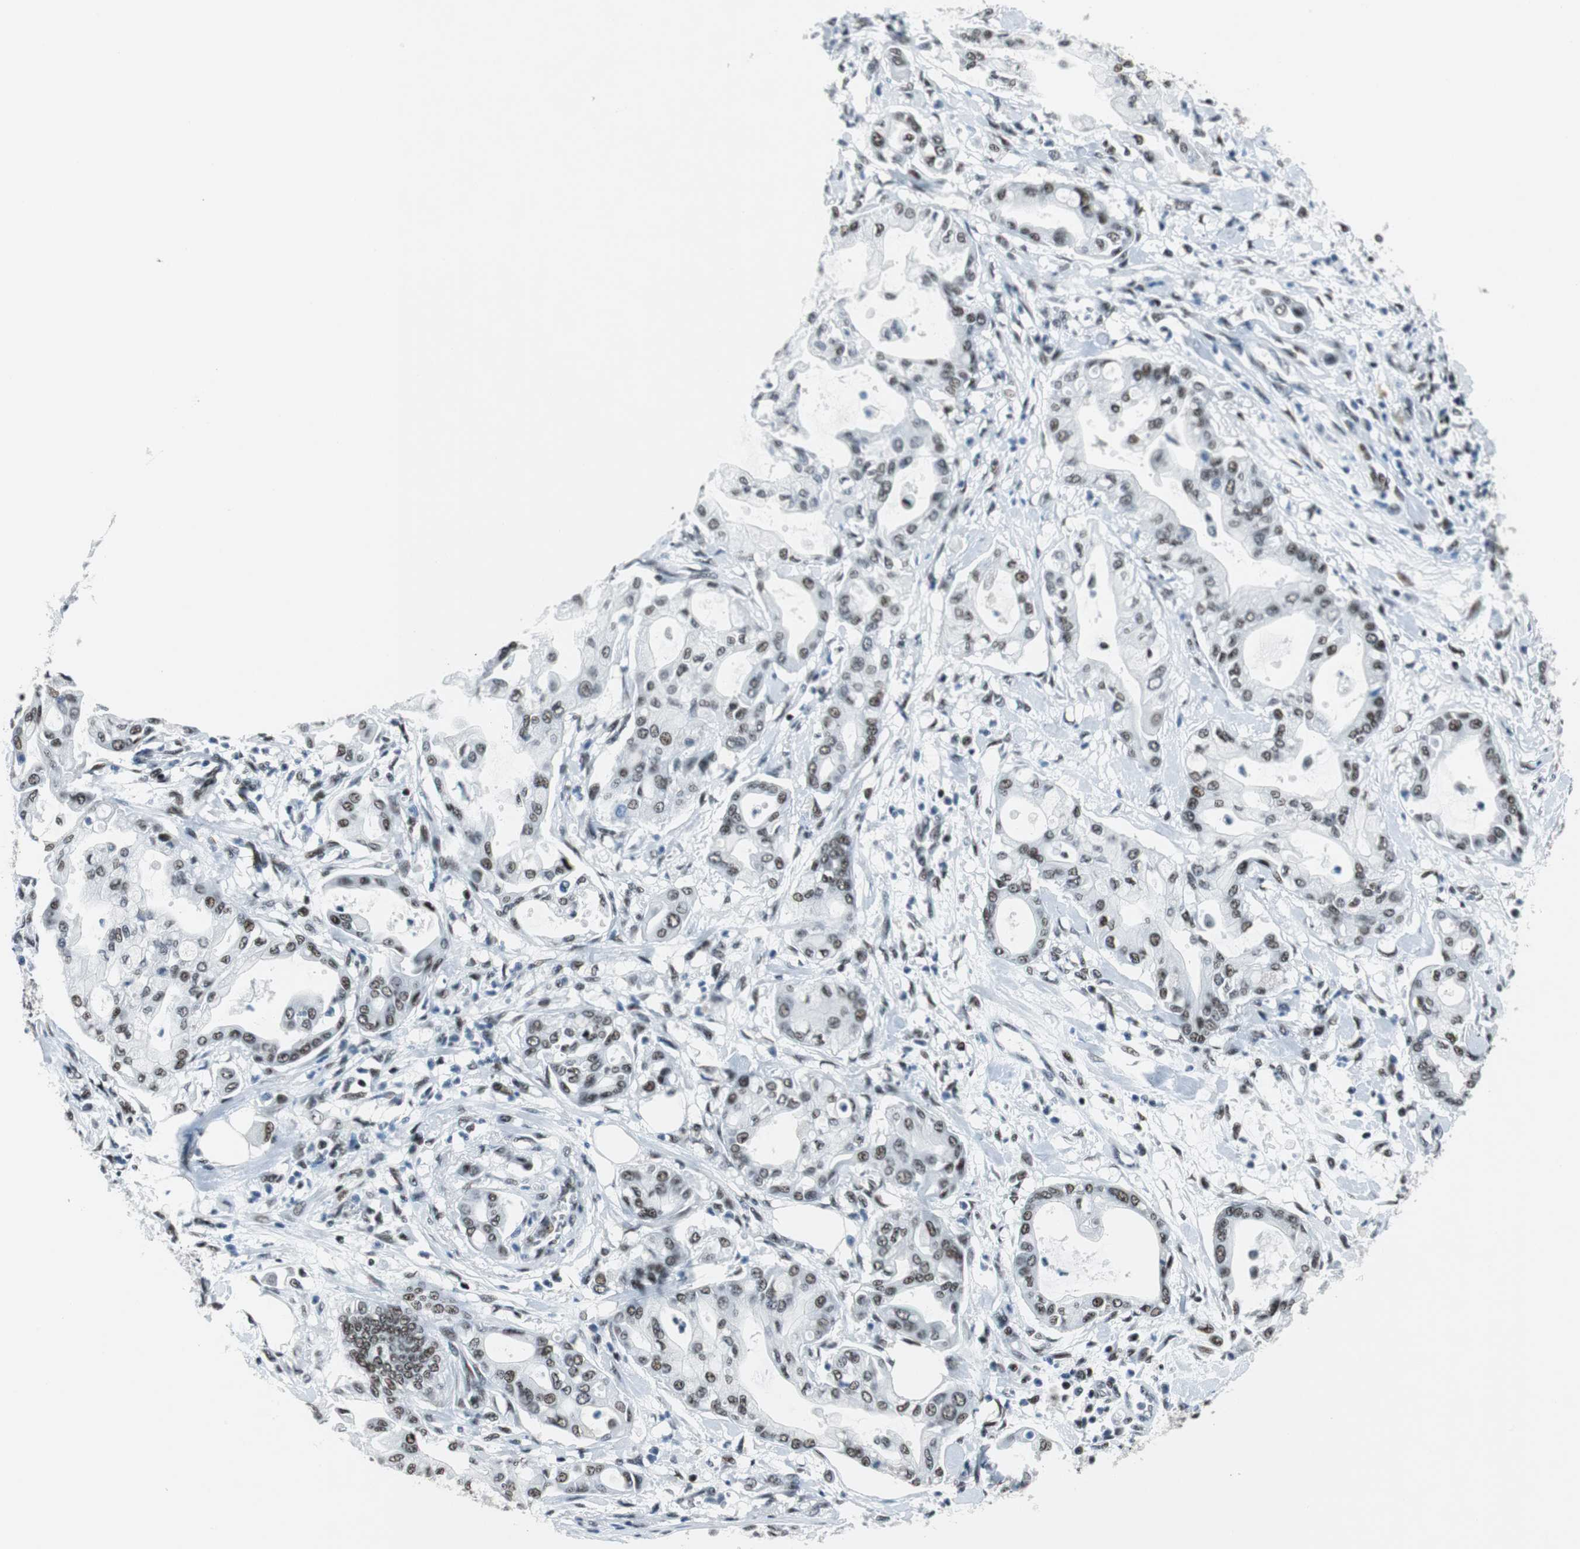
{"staining": {"intensity": "weak", "quantity": "25%-75%", "location": "nuclear"}, "tissue": "pancreatic cancer", "cell_type": "Tumor cells", "image_type": "cancer", "snomed": [{"axis": "morphology", "description": "Adenocarcinoma, NOS"}, {"axis": "morphology", "description": "Adenocarcinoma, metastatic, NOS"}, {"axis": "topography", "description": "Lymph node"}, {"axis": "topography", "description": "Pancreas"}, {"axis": "topography", "description": "Duodenum"}], "caption": "Immunohistochemistry staining of metastatic adenocarcinoma (pancreatic), which exhibits low levels of weak nuclear staining in approximately 25%-75% of tumor cells indicating weak nuclear protein positivity. The staining was performed using DAB (brown) for protein detection and nuclei were counterstained in hematoxylin (blue).", "gene": "HDAC3", "patient": {"sex": "female", "age": 64}}